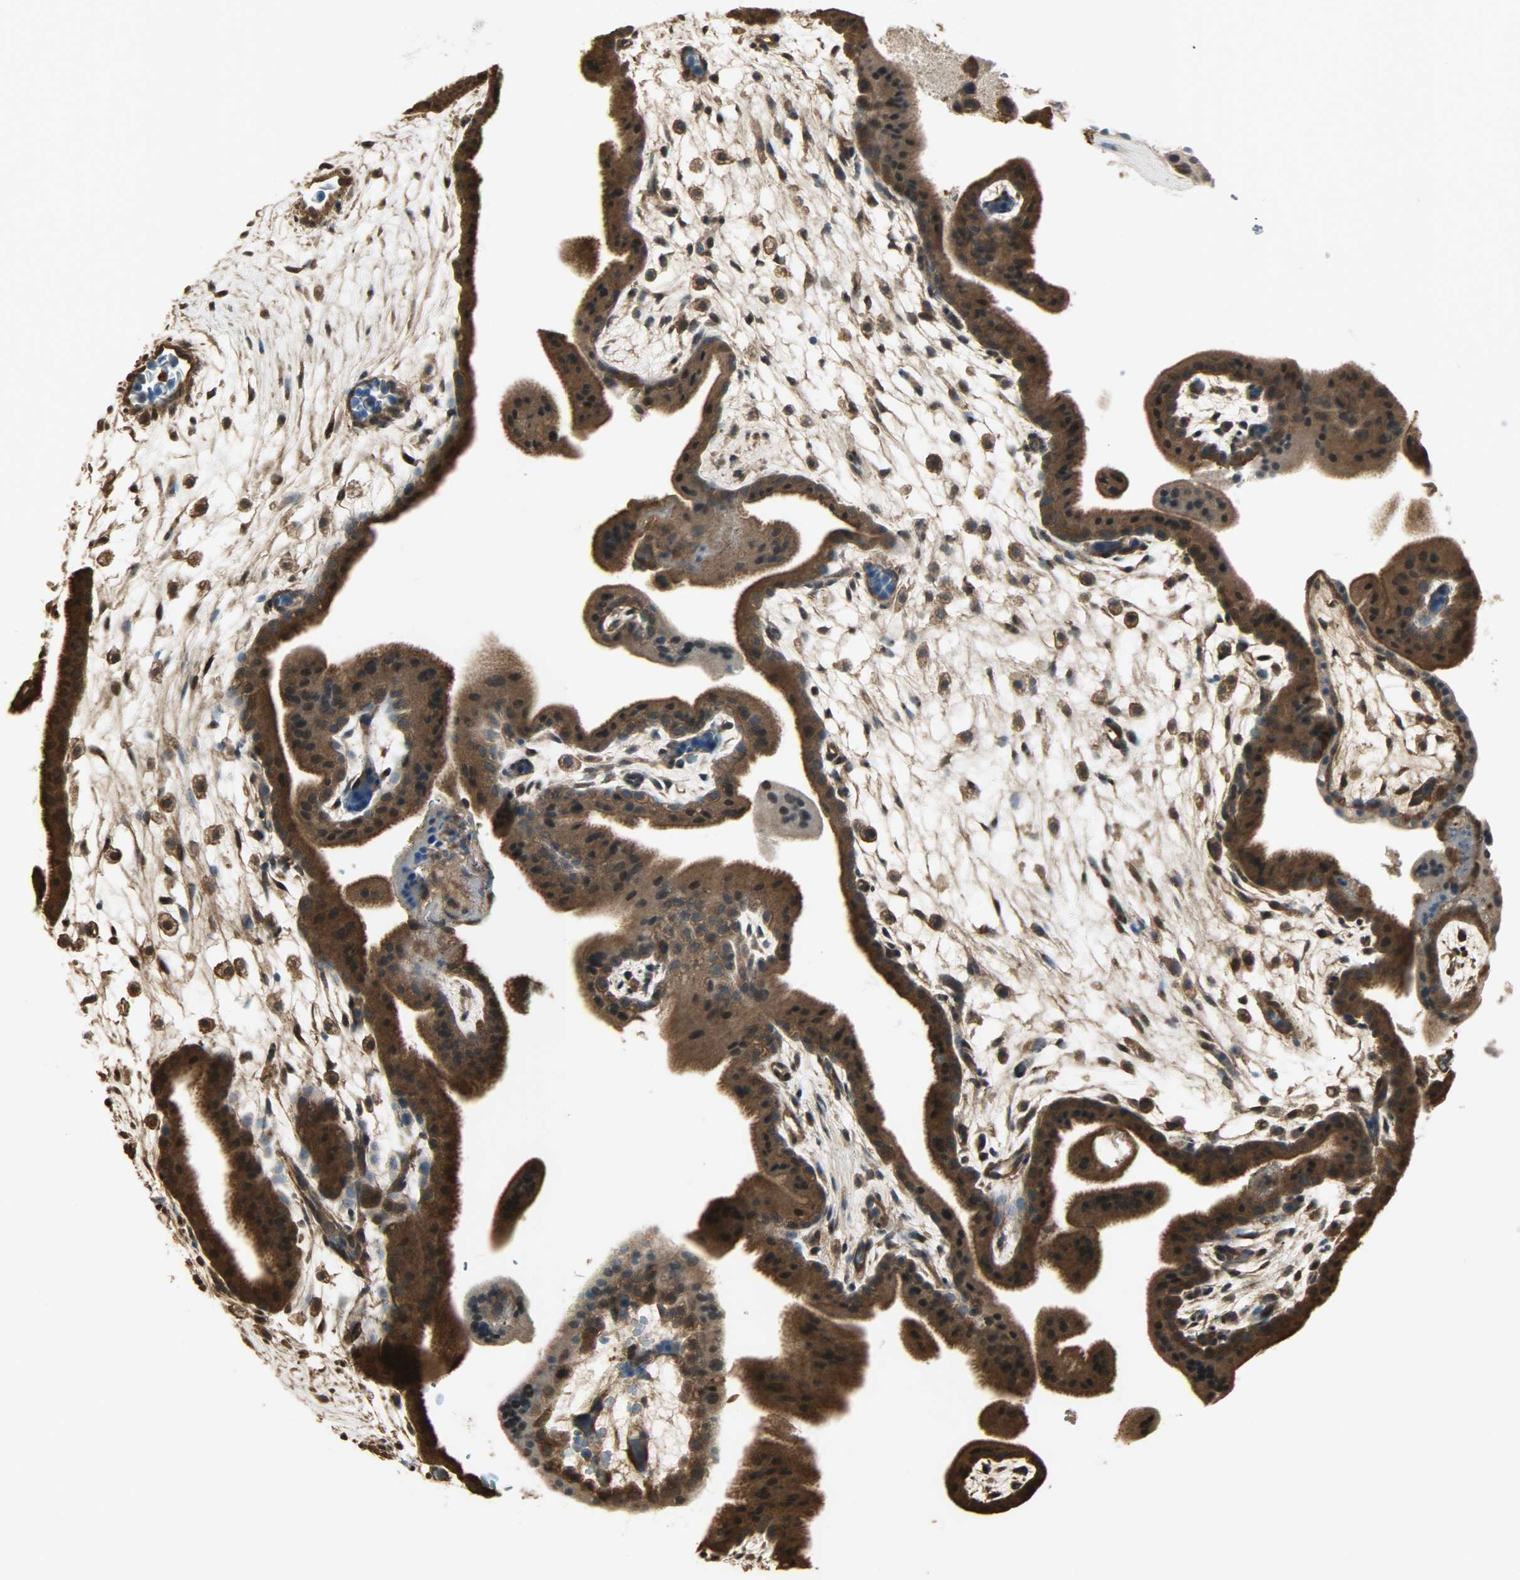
{"staining": {"intensity": "strong", "quantity": ">75%", "location": "cytoplasmic/membranous,nuclear"}, "tissue": "placenta", "cell_type": "Trophoblastic cells", "image_type": "normal", "snomed": [{"axis": "morphology", "description": "Normal tissue, NOS"}, {"axis": "topography", "description": "Placenta"}], "caption": "Placenta stained with immunohistochemistry (IHC) reveals strong cytoplasmic/membranous,nuclear positivity in approximately >75% of trophoblastic cells.", "gene": "YWHAZ", "patient": {"sex": "female", "age": 35}}